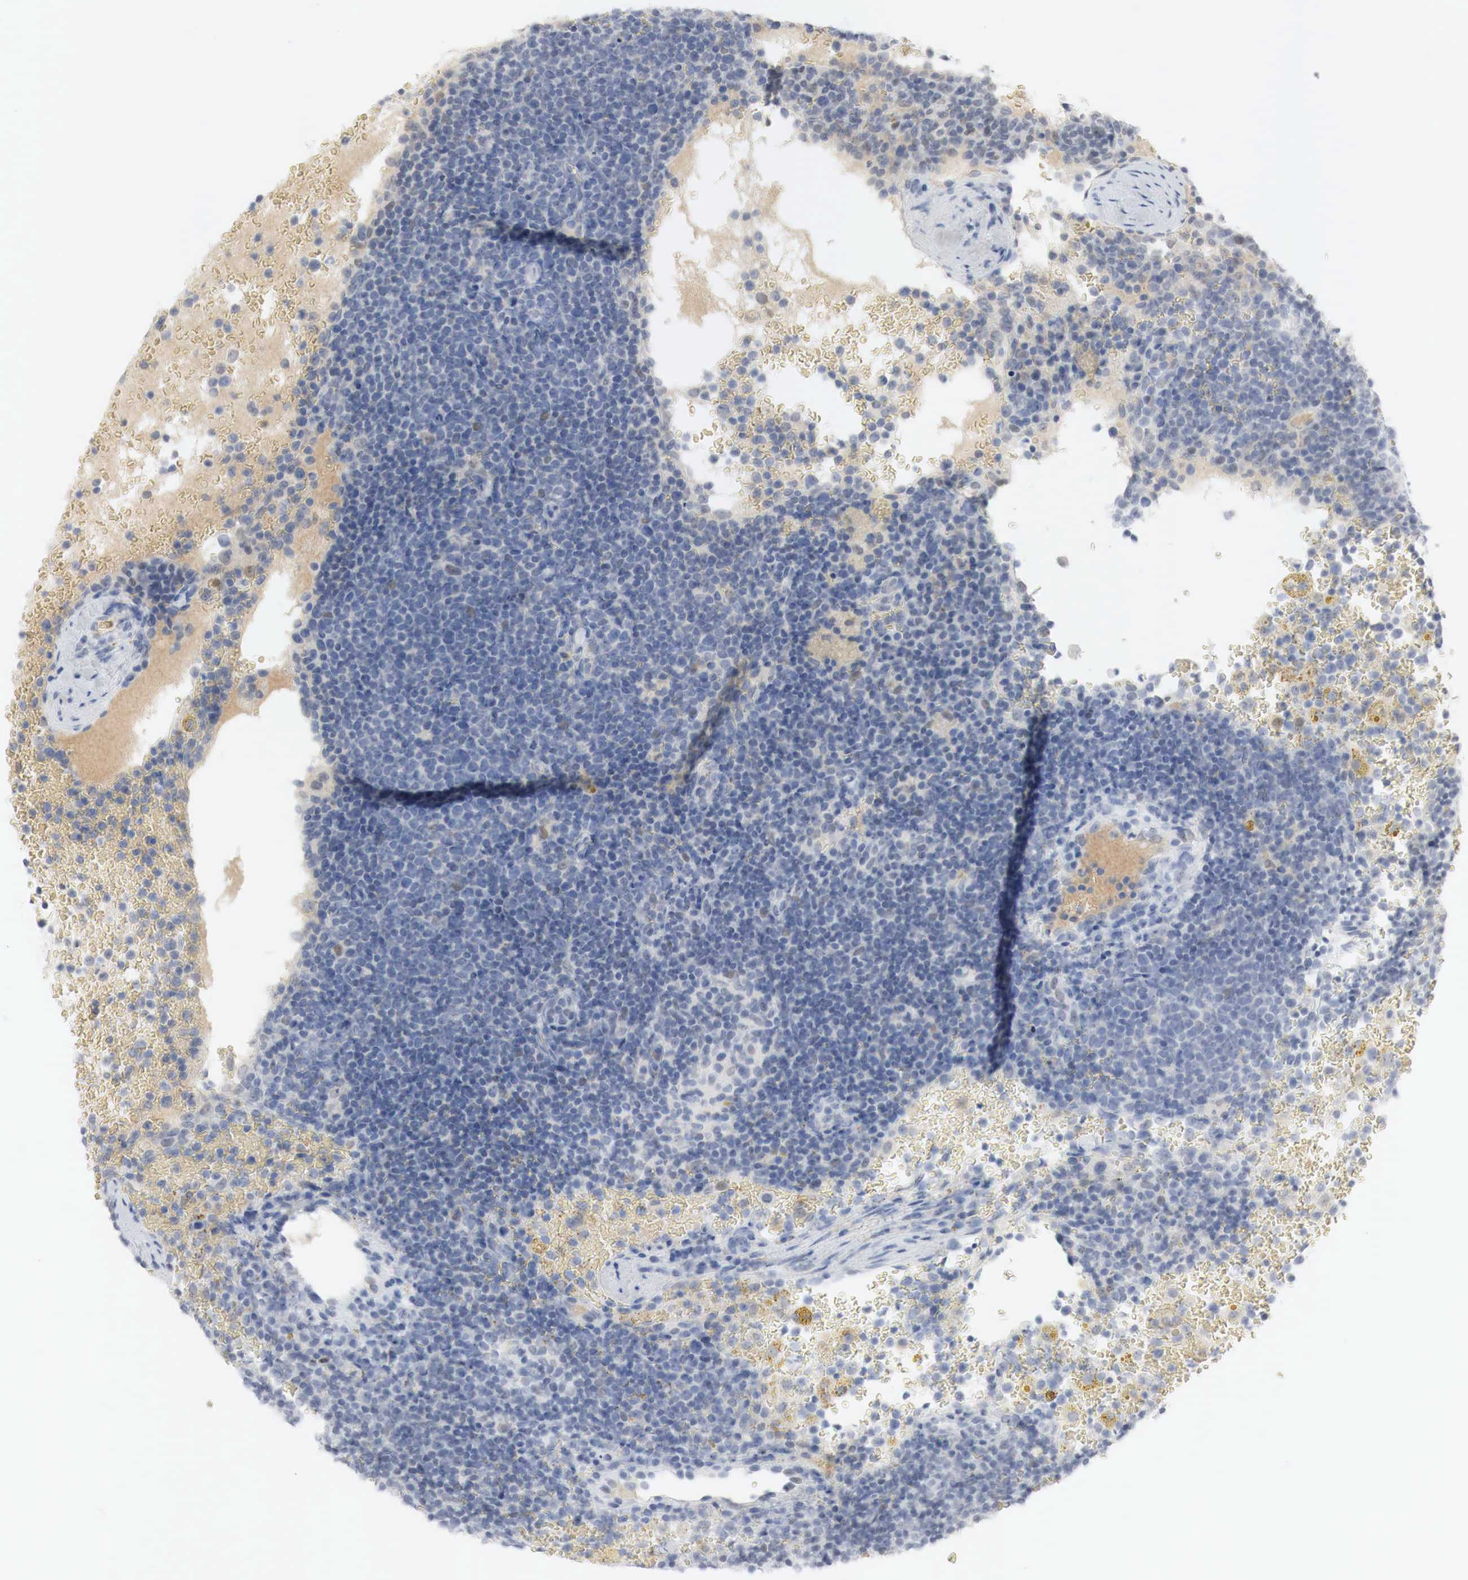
{"staining": {"intensity": "moderate", "quantity": "<25%", "location": "cytoplasmic/membranous,nuclear"}, "tissue": "lymphoma", "cell_type": "Tumor cells", "image_type": "cancer", "snomed": [{"axis": "morphology", "description": "Malignant lymphoma, non-Hodgkin's type, High grade"}, {"axis": "topography", "description": "Lymph node"}], "caption": "The image displays a brown stain indicating the presence of a protein in the cytoplasmic/membranous and nuclear of tumor cells in lymphoma.", "gene": "MYC", "patient": {"sex": "female", "age": 76}}